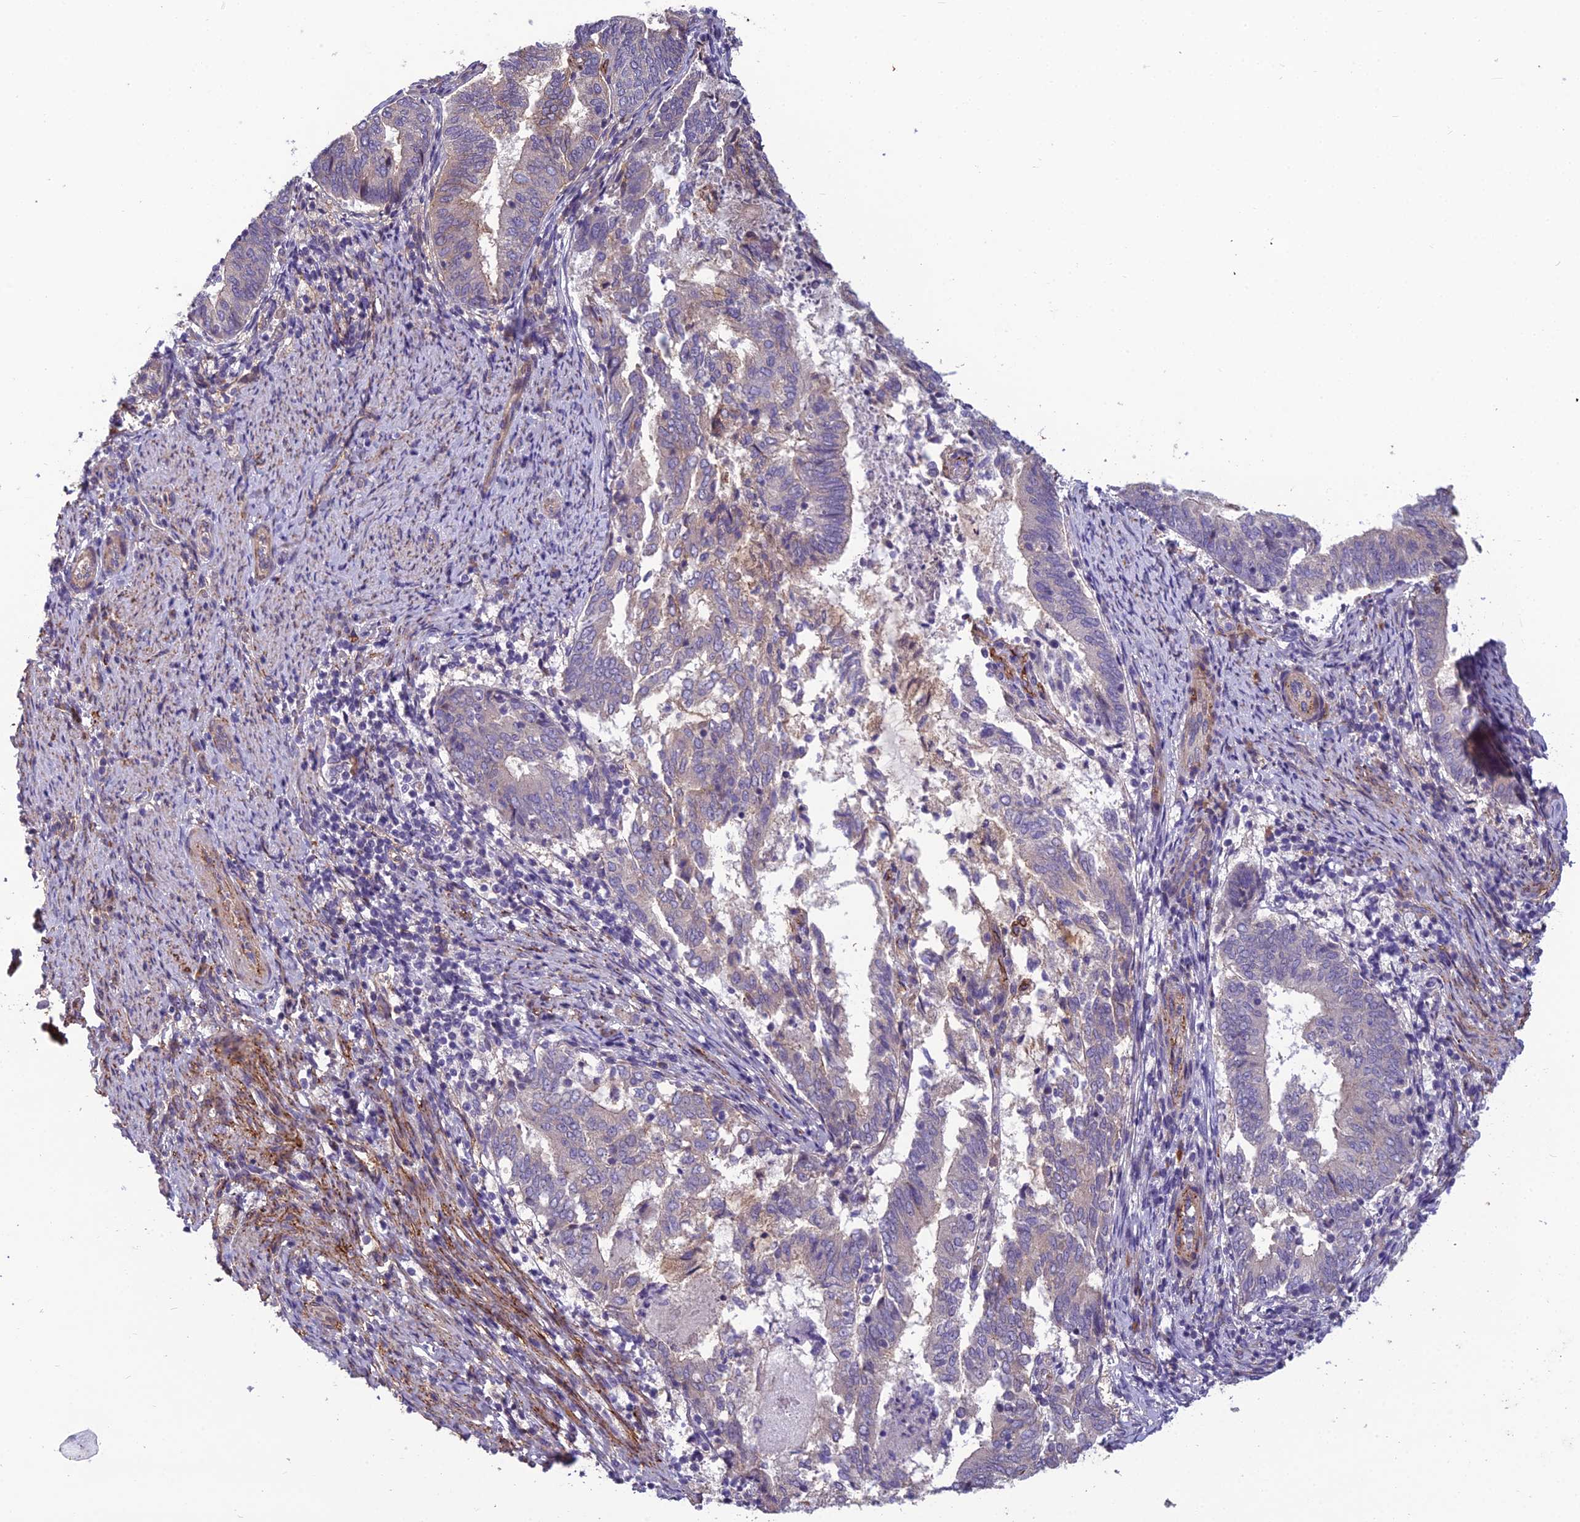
{"staining": {"intensity": "negative", "quantity": "none", "location": "none"}, "tissue": "endometrial cancer", "cell_type": "Tumor cells", "image_type": "cancer", "snomed": [{"axis": "morphology", "description": "Adenocarcinoma, NOS"}, {"axis": "topography", "description": "Endometrium"}], "caption": "The micrograph shows no staining of tumor cells in endometrial cancer (adenocarcinoma).", "gene": "TSPAN15", "patient": {"sex": "female", "age": 80}}